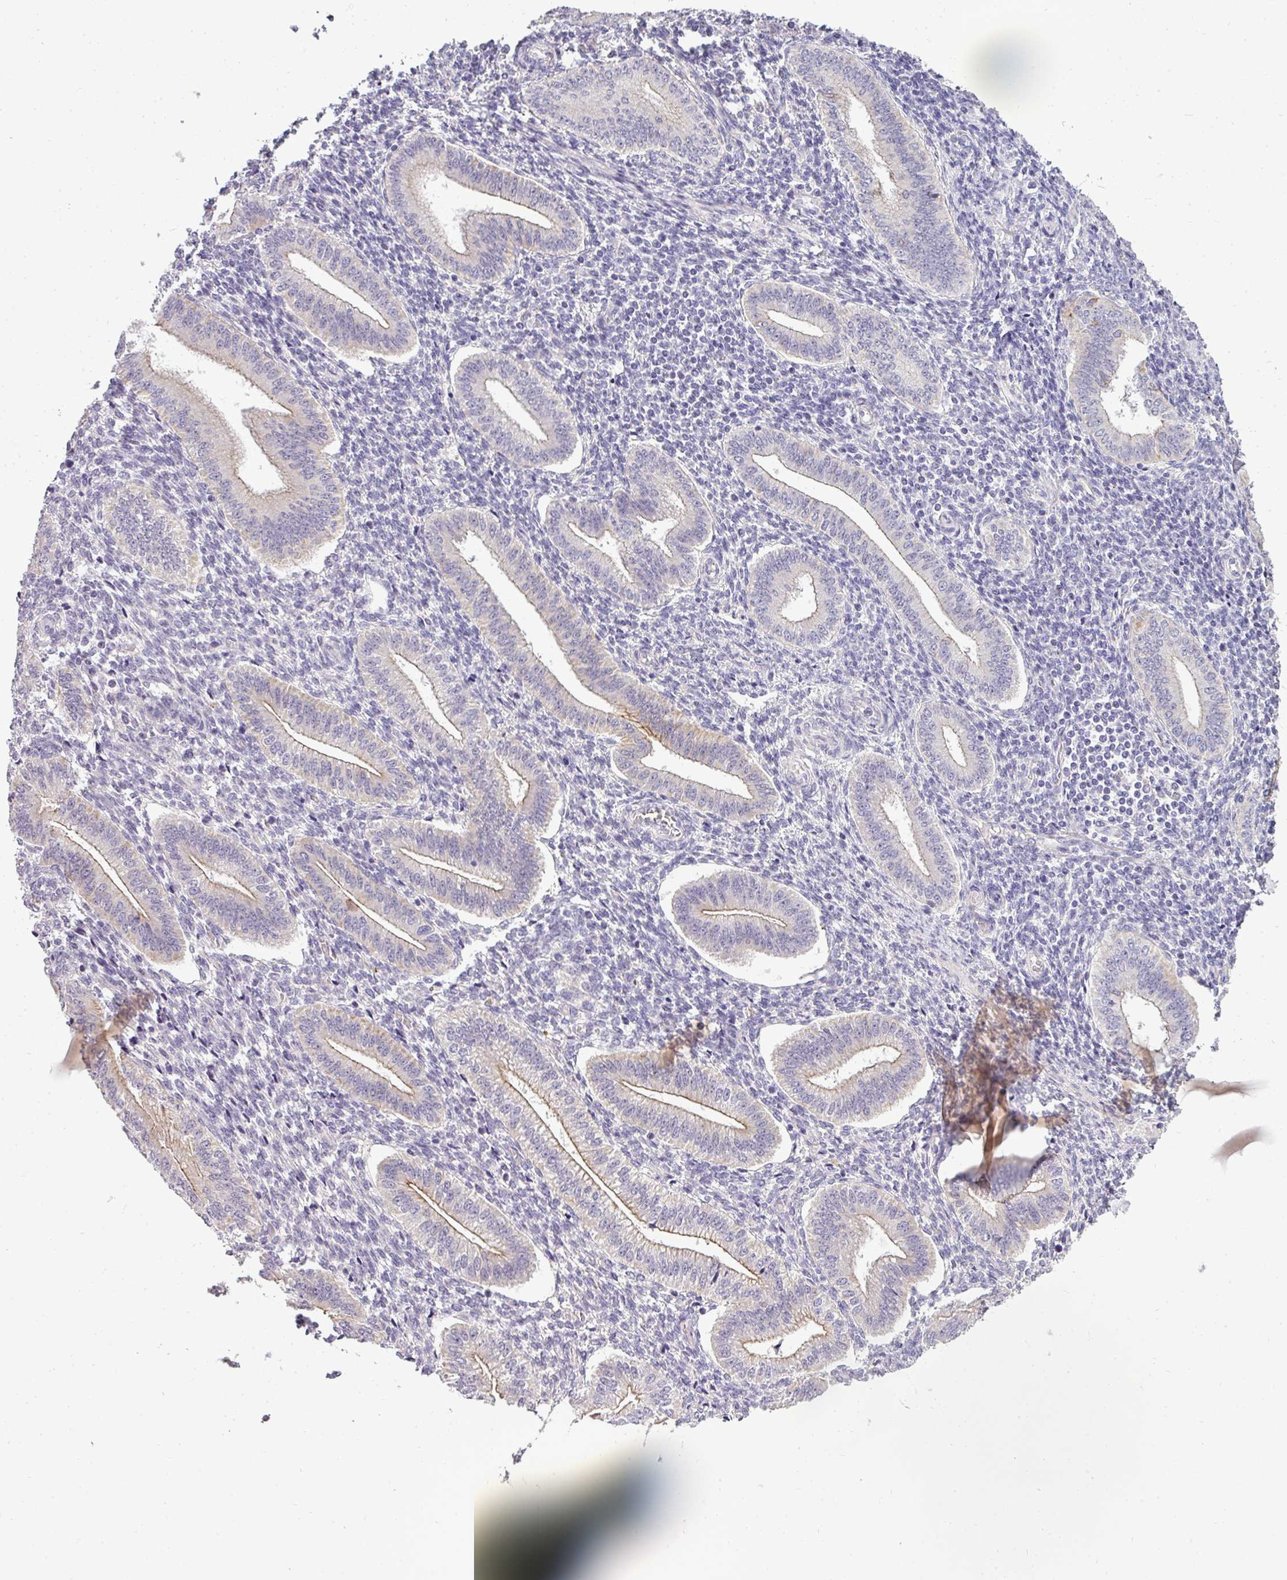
{"staining": {"intensity": "negative", "quantity": "none", "location": "none"}, "tissue": "endometrium", "cell_type": "Cells in endometrial stroma", "image_type": "normal", "snomed": [{"axis": "morphology", "description": "Normal tissue, NOS"}, {"axis": "topography", "description": "Endometrium"}], "caption": "DAB immunohistochemical staining of benign human endometrium exhibits no significant expression in cells in endometrial stroma.", "gene": "ASXL3", "patient": {"sex": "female", "age": 34}}